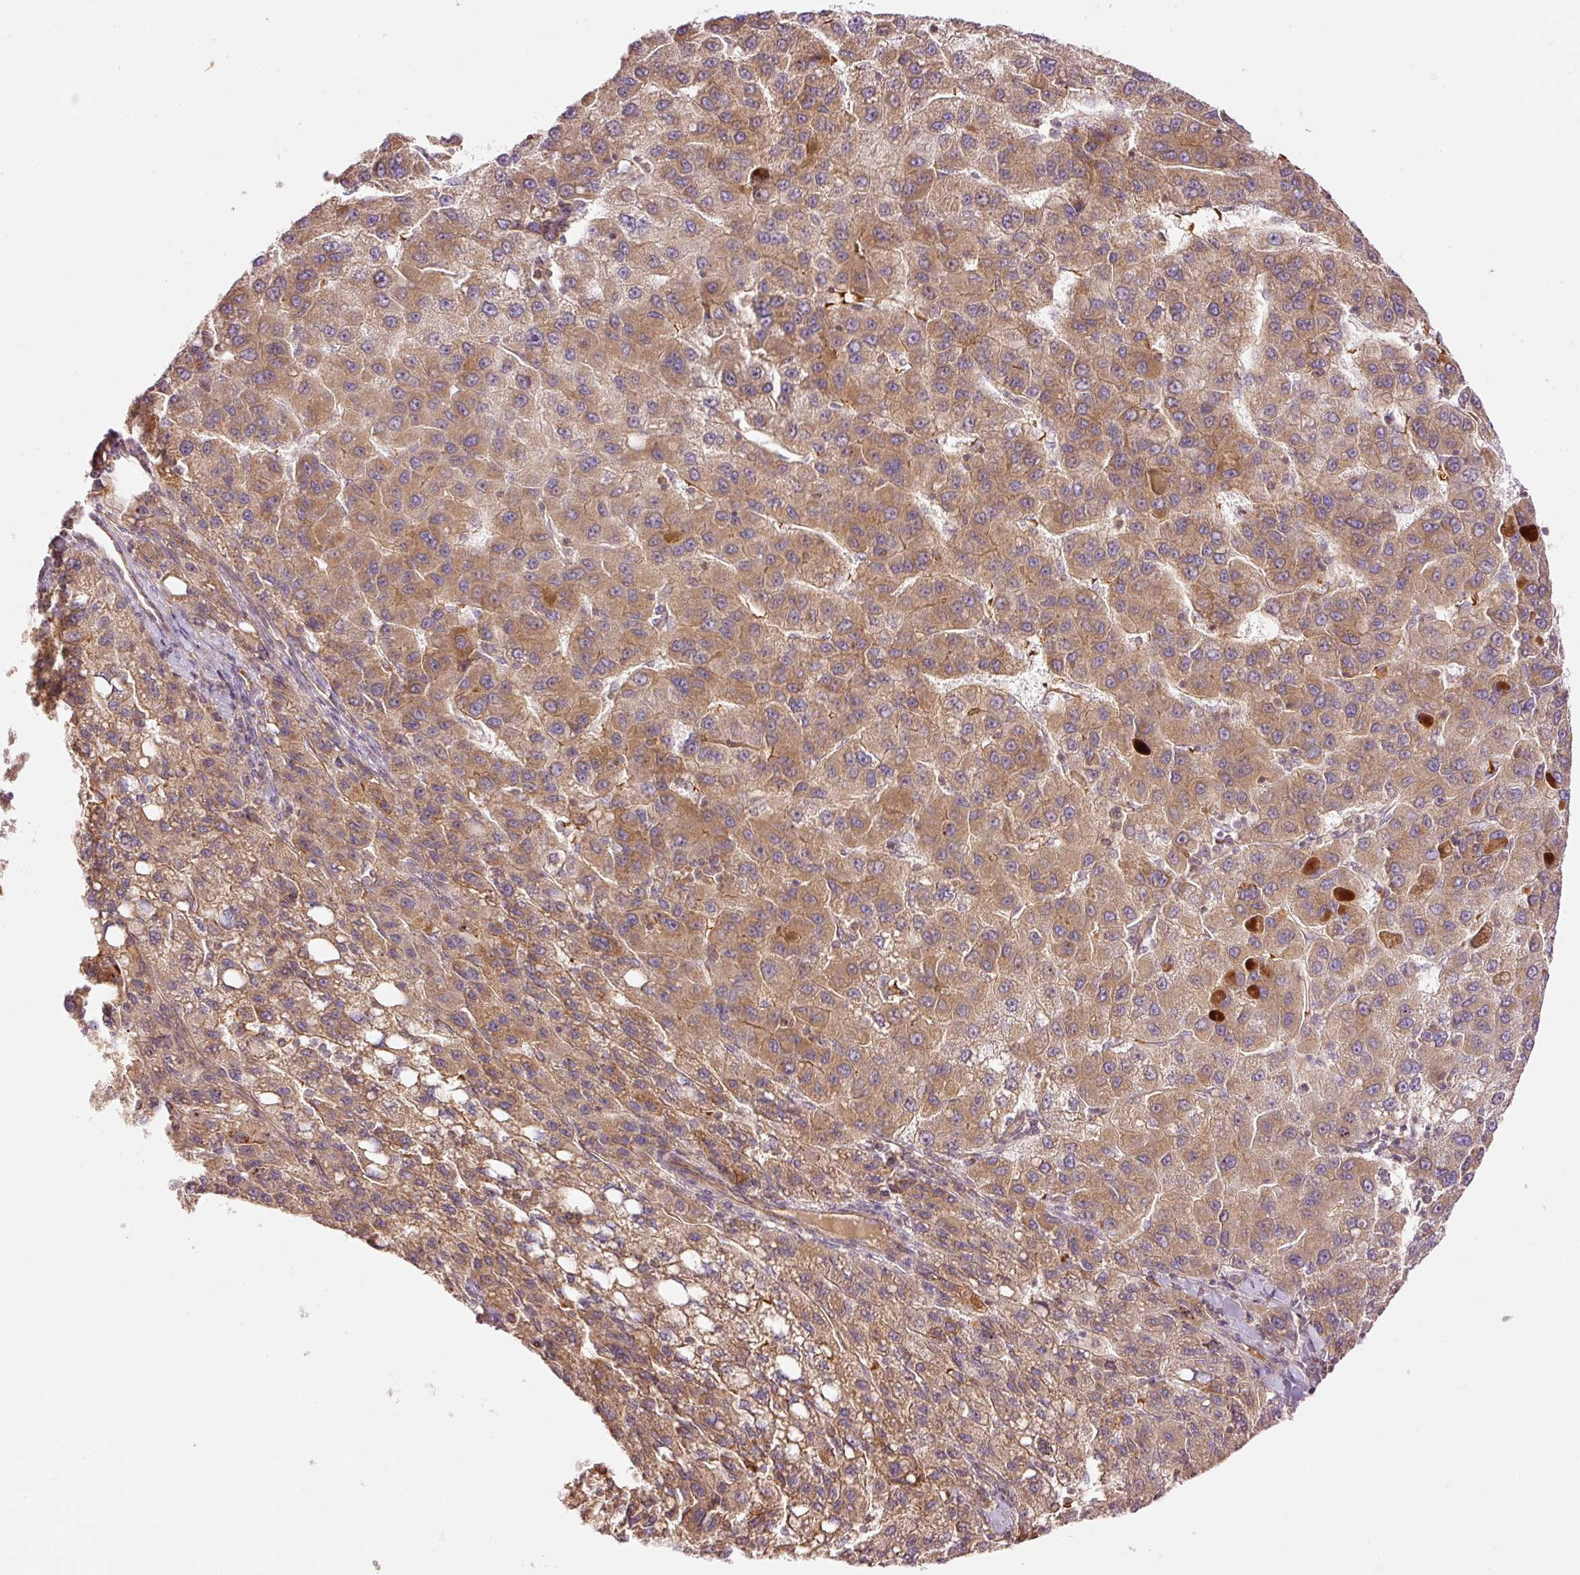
{"staining": {"intensity": "moderate", "quantity": ">75%", "location": "cytoplasmic/membranous"}, "tissue": "liver cancer", "cell_type": "Tumor cells", "image_type": "cancer", "snomed": [{"axis": "morphology", "description": "Carcinoma, Hepatocellular, NOS"}, {"axis": "topography", "description": "Liver"}], "caption": "Brown immunohistochemical staining in human hepatocellular carcinoma (liver) reveals moderate cytoplasmic/membranous expression in about >75% of tumor cells.", "gene": "ADCY4", "patient": {"sex": "female", "age": 82}}